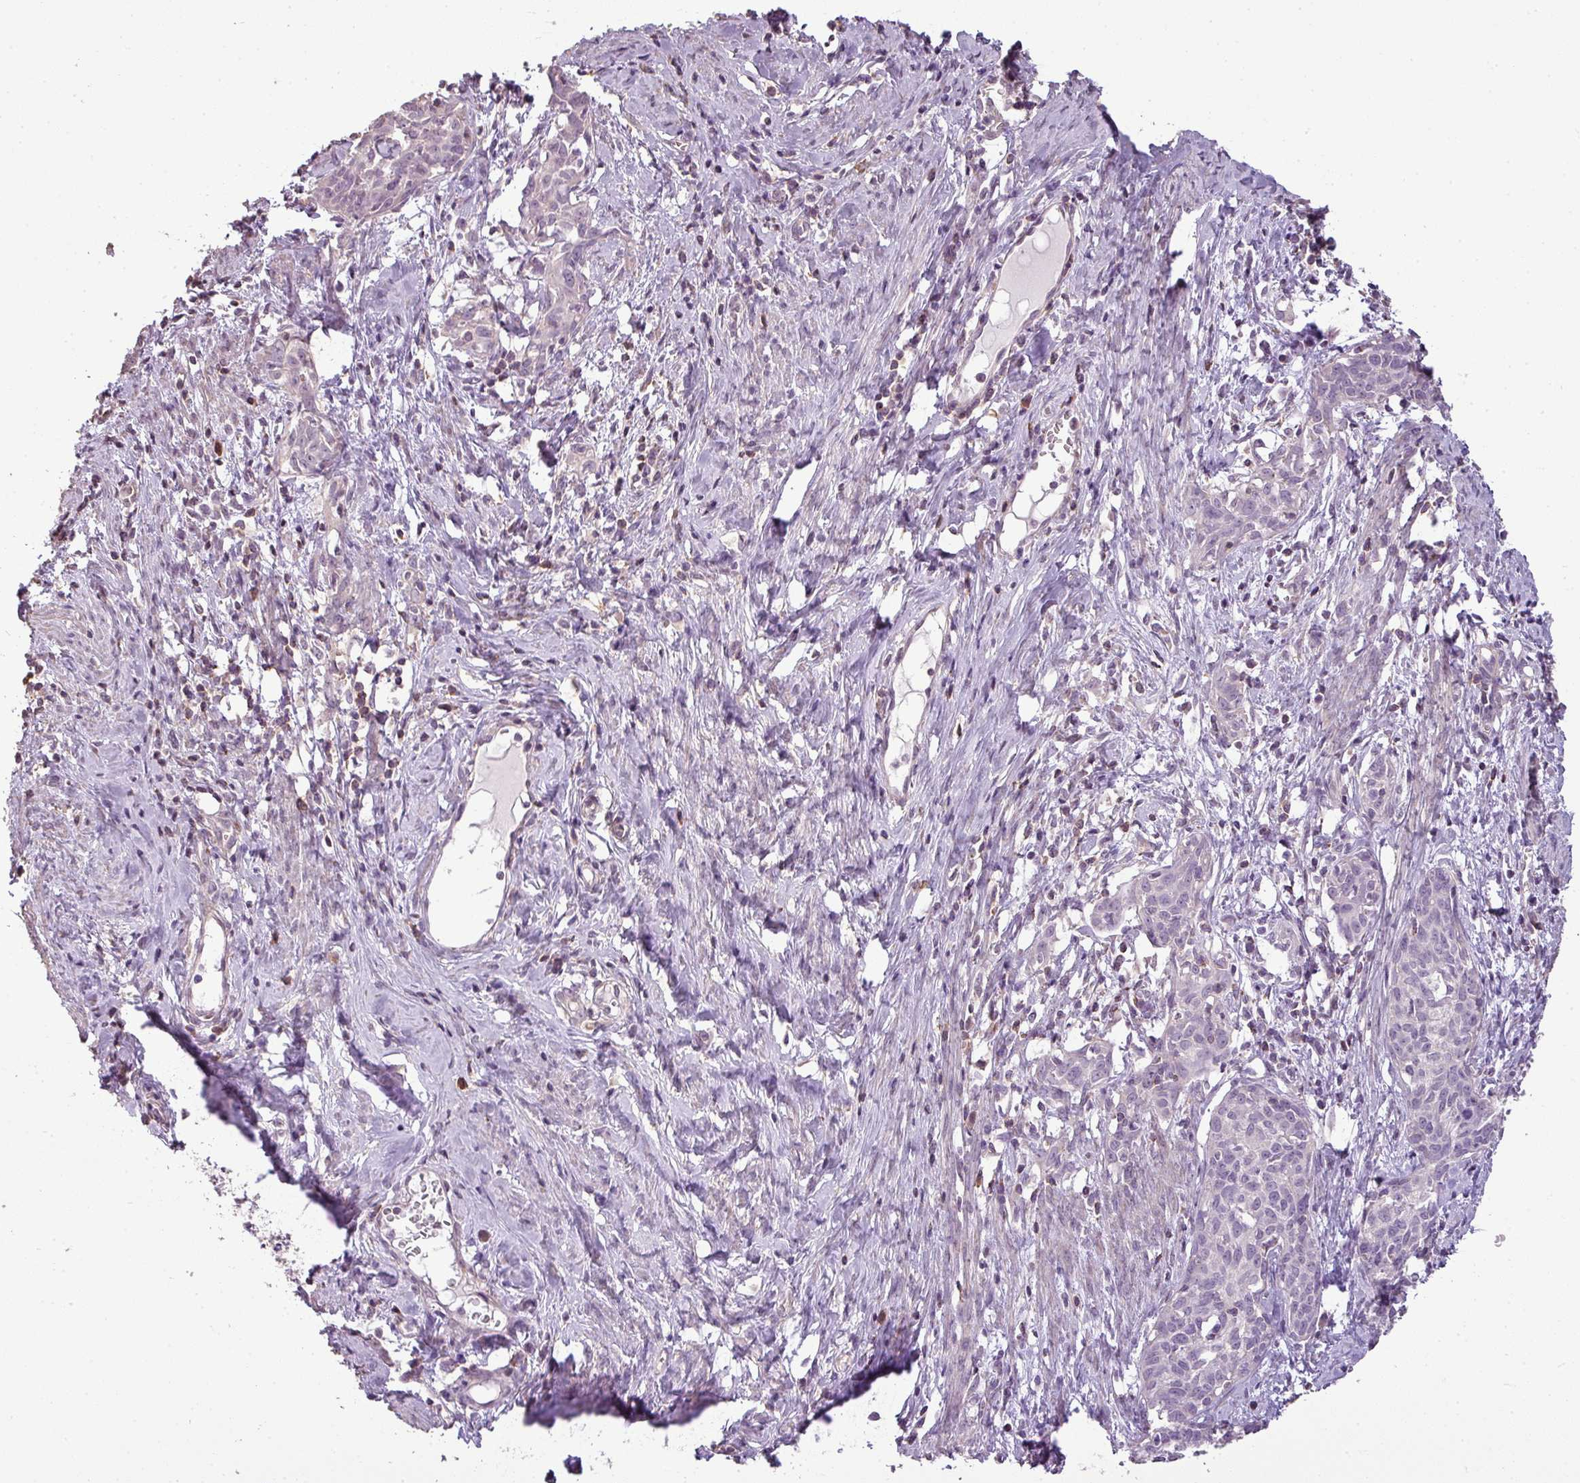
{"staining": {"intensity": "negative", "quantity": "none", "location": "none"}, "tissue": "cervical cancer", "cell_type": "Tumor cells", "image_type": "cancer", "snomed": [{"axis": "morphology", "description": "Squamous cell carcinoma, NOS"}, {"axis": "topography", "description": "Cervix"}], "caption": "Tumor cells show no significant protein expression in squamous cell carcinoma (cervical).", "gene": "LY9", "patient": {"sex": "female", "age": 52}}